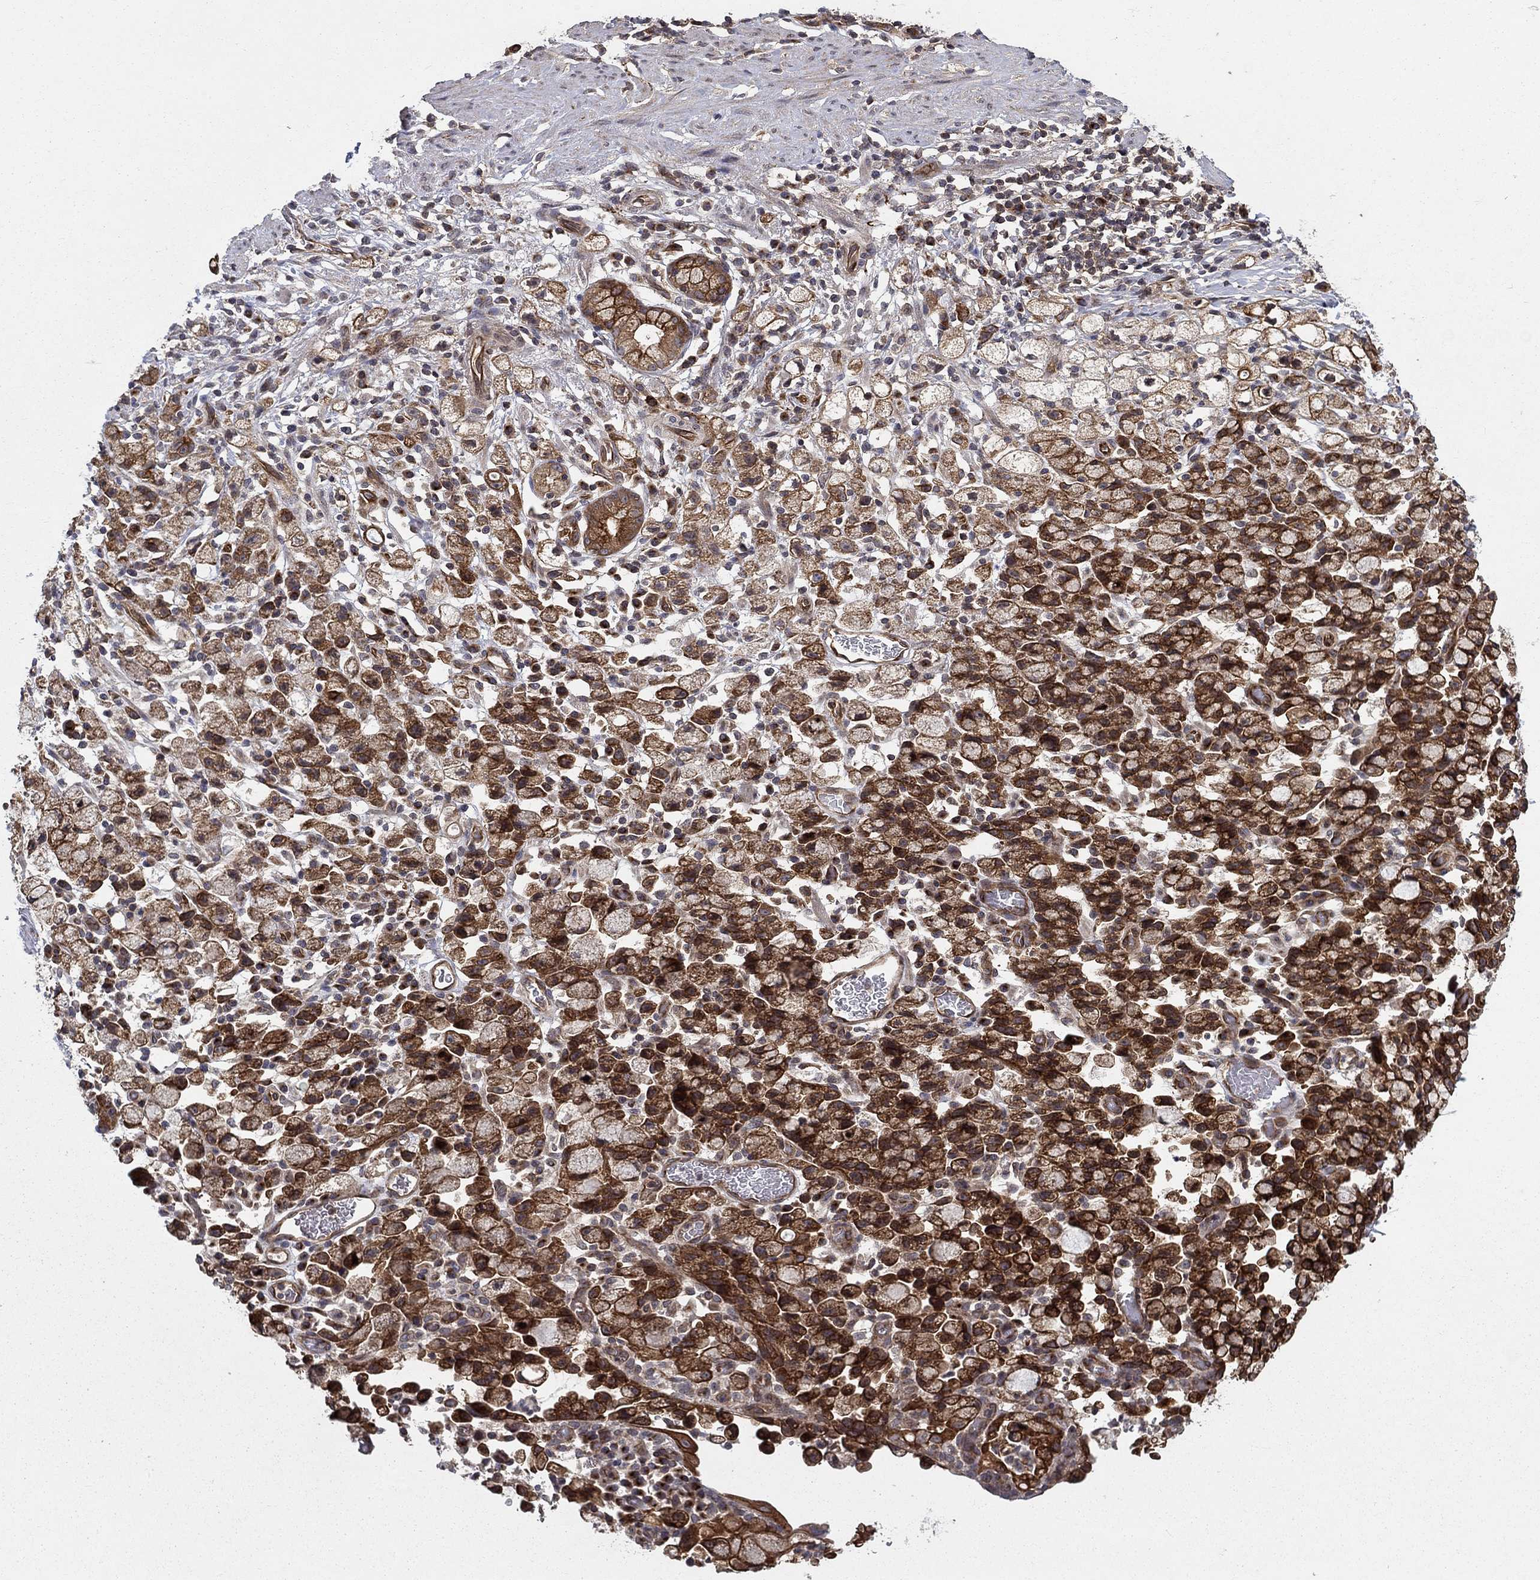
{"staining": {"intensity": "strong", "quantity": ">75%", "location": "cytoplasmic/membranous"}, "tissue": "stomach cancer", "cell_type": "Tumor cells", "image_type": "cancer", "snomed": [{"axis": "morphology", "description": "Adenocarcinoma, NOS"}, {"axis": "topography", "description": "Stomach"}], "caption": "Protein analysis of adenocarcinoma (stomach) tissue displays strong cytoplasmic/membranous positivity in about >75% of tumor cells.", "gene": "BMERB1", "patient": {"sex": "male", "age": 58}}